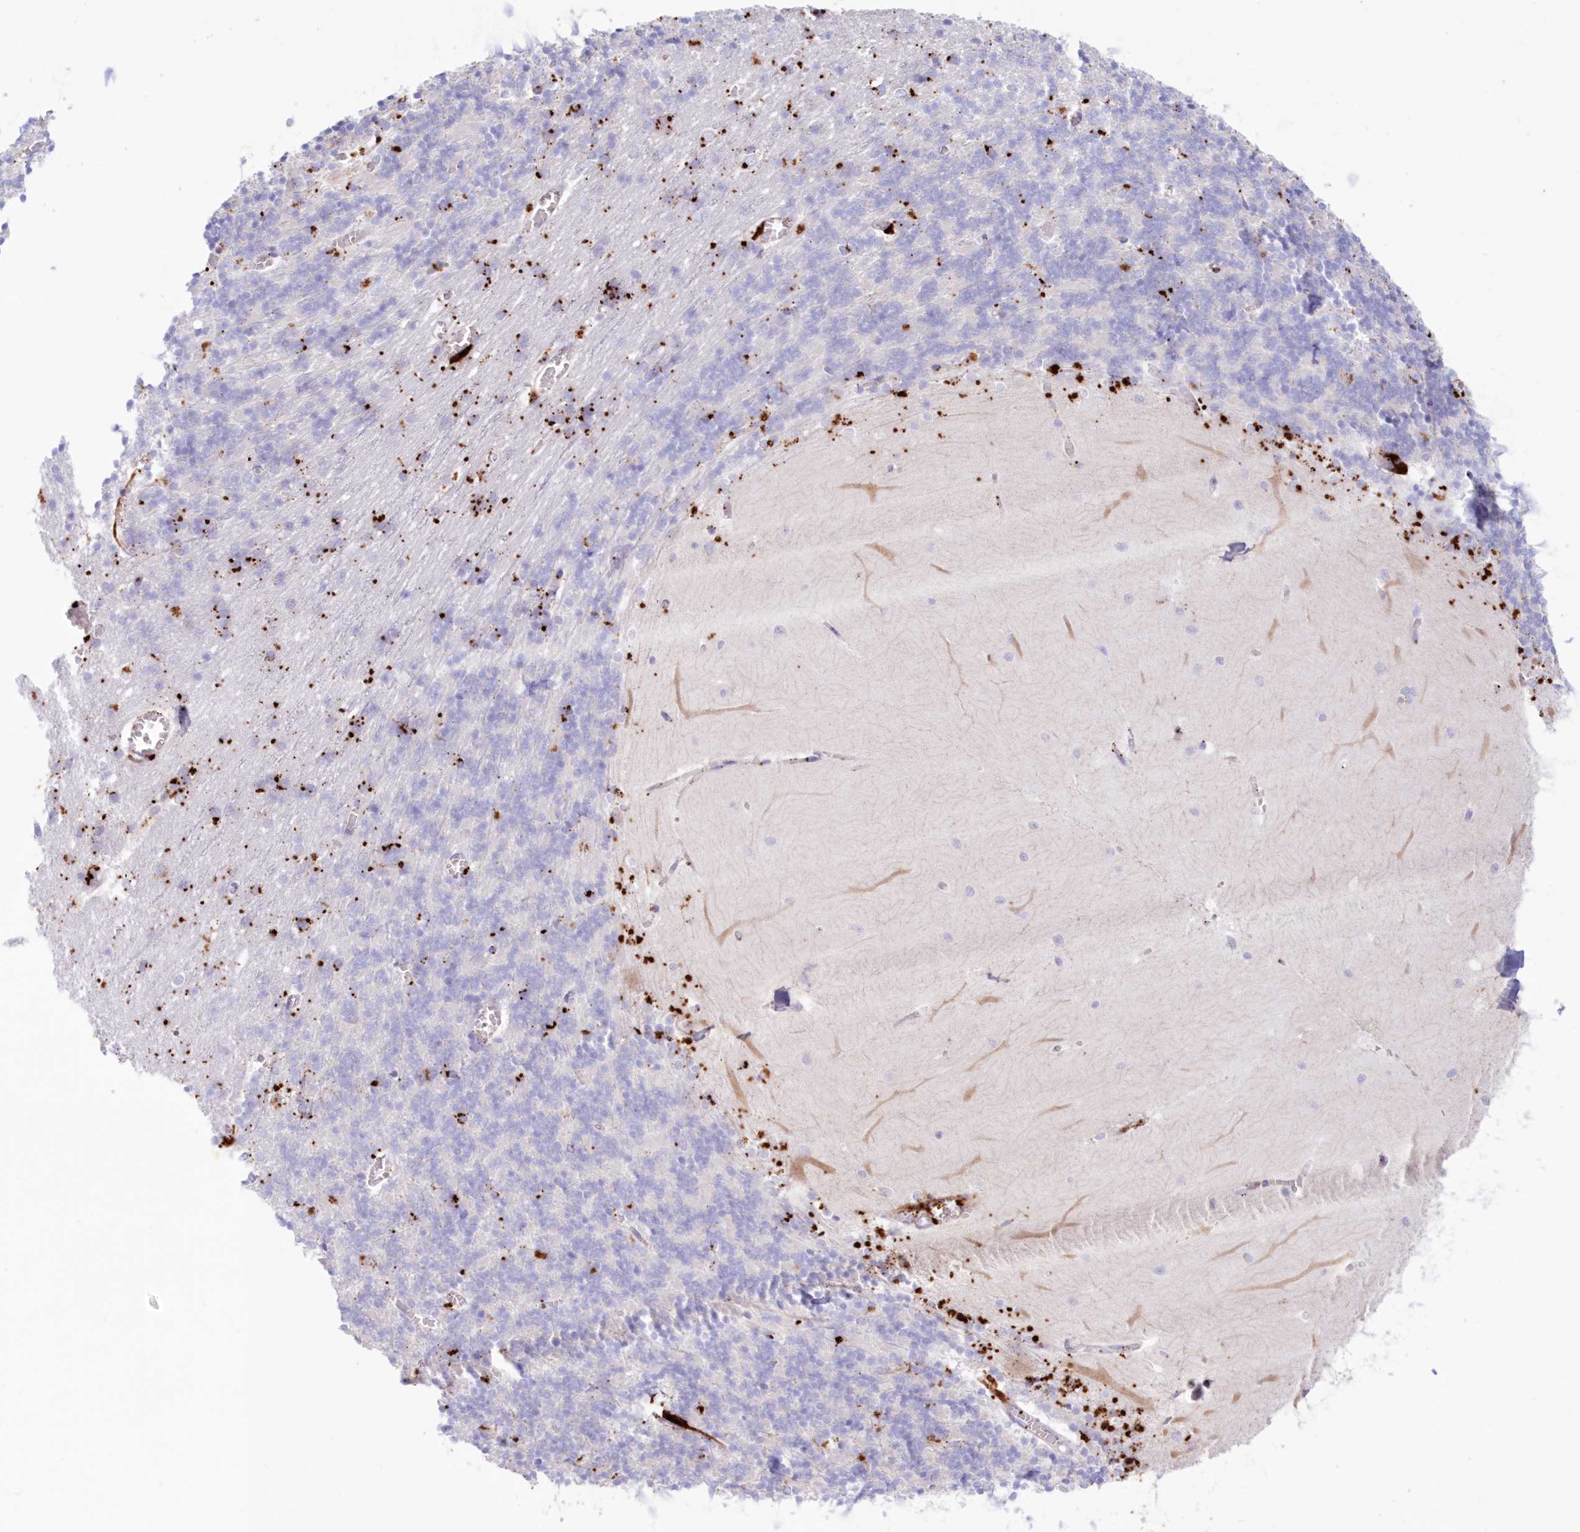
{"staining": {"intensity": "negative", "quantity": "none", "location": "none"}, "tissue": "cerebellum", "cell_type": "Cells in granular layer", "image_type": "normal", "snomed": [{"axis": "morphology", "description": "Normal tissue, NOS"}, {"axis": "topography", "description": "Cerebellum"}], "caption": "Photomicrograph shows no significant protein staining in cells in granular layer of unremarkable cerebellum. (DAB (3,3'-diaminobenzidine) IHC visualized using brightfield microscopy, high magnification).", "gene": "TPP1", "patient": {"sex": "male", "age": 37}}